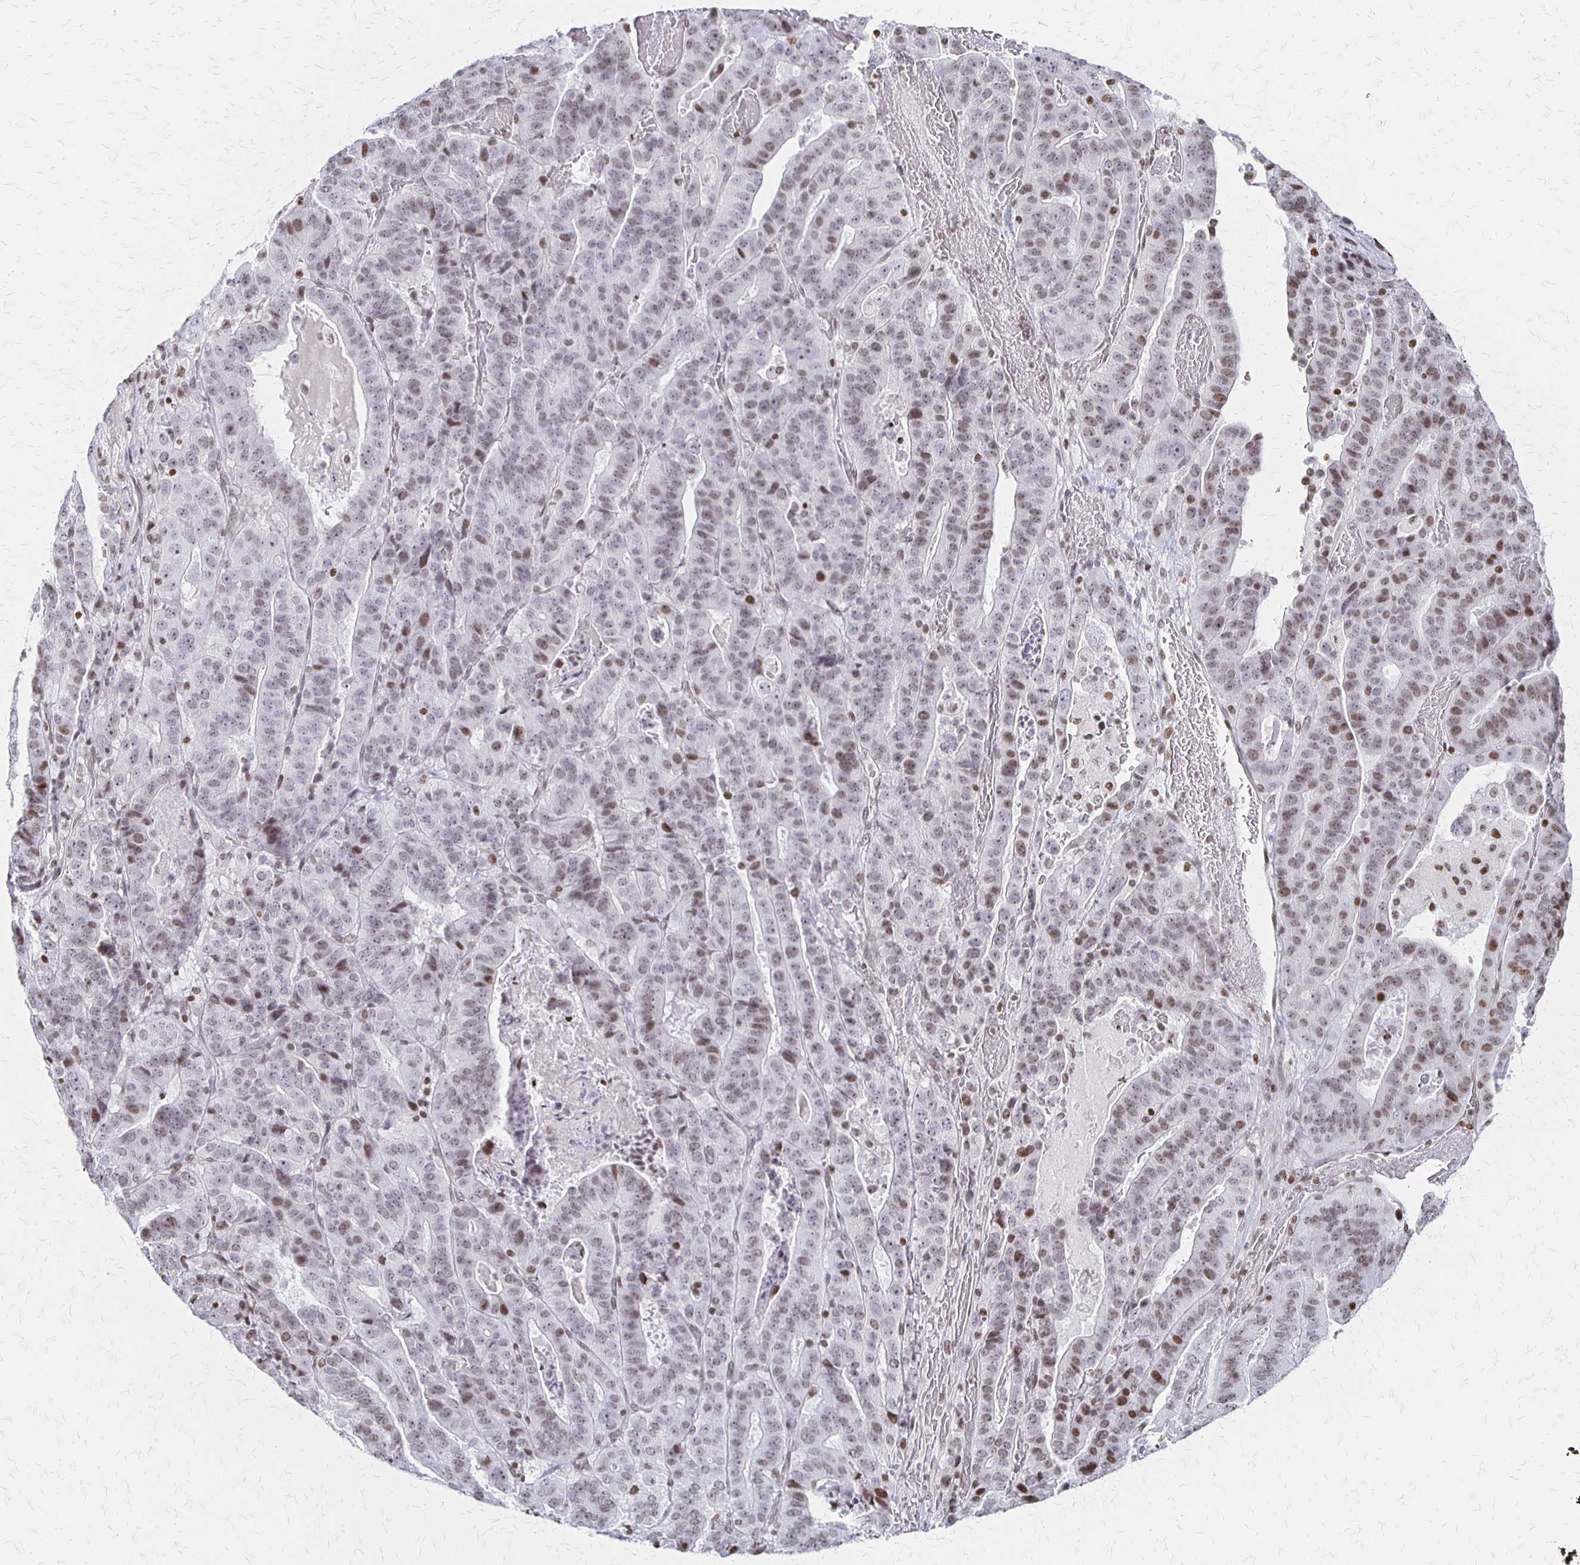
{"staining": {"intensity": "weak", "quantity": "25%-75%", "location": "nuclear"}, "tissue": "stomach cancer", "cell_type": "Tumor cells", "image_type": "cancer", "snomed": [{"axis": "morphology", "description": "Adenocarcinoma, NOS"}, {"axis": "topography", "description": "Stomach"}], "caption": "Weak nuclear positivity for a protein is seen in about 25%-75% of tumor cells of stomach cancer using immunohistochemistry (IHC).", "gene": "ZNF280C", "patient": {"sex": "male", "age": 48}}